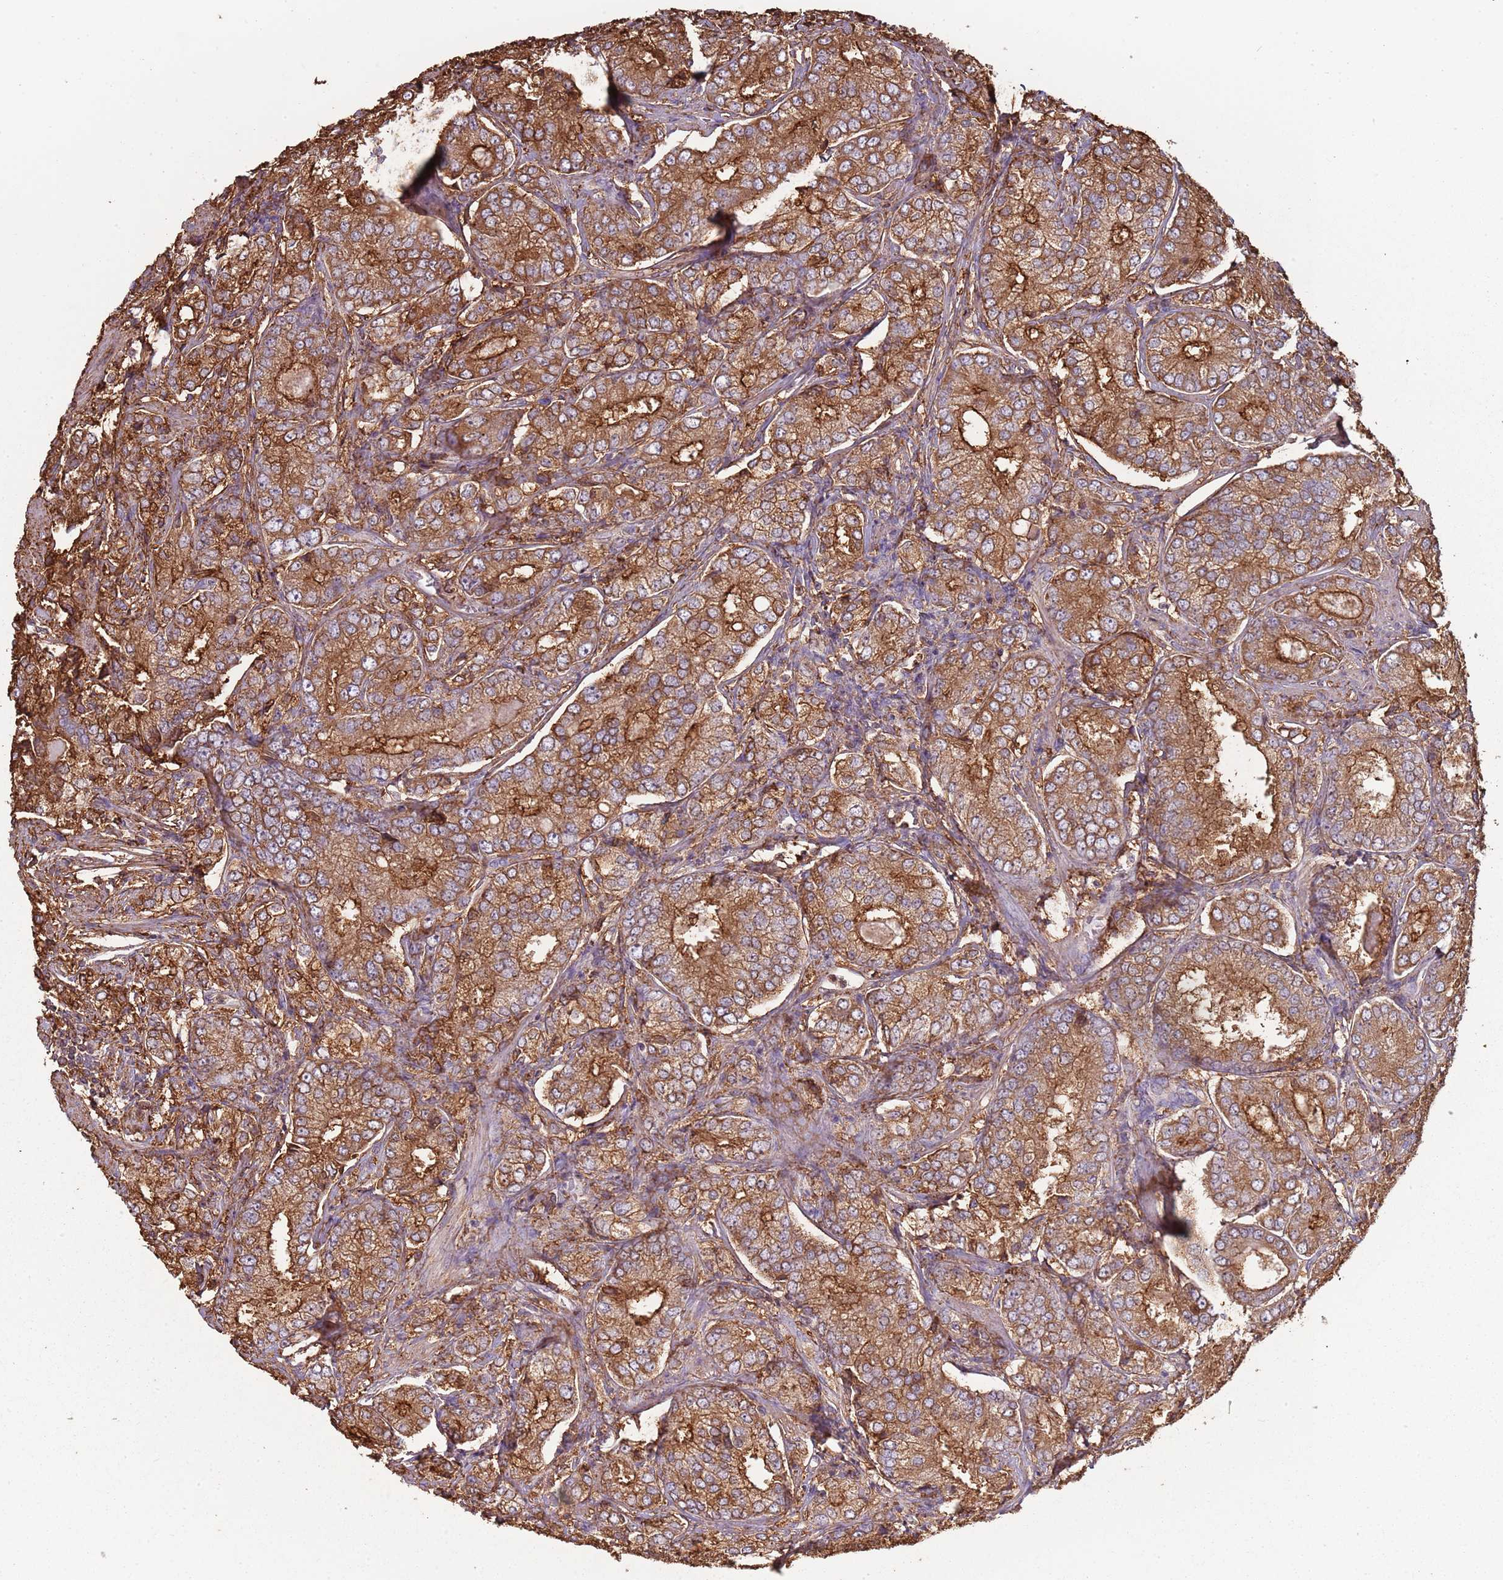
{"staining": {"intensity": "strong", "quantity": ">75%", "location": "cytoplasmic/membranous"}, "tissue": "prostate cancer", "cell_type": "Tumor cells", "image_type": "cancer", "snomed": [{"axis": "morphology", "description": "Adenocarcinoma, High grade"}, {"axis": "topography", "description": "Prostate"}], "caption": "Human adenocarcinoma (high-grade) (prostate) stained with a protein marker shows strong staining in tumor cells.", "gene": "ATOSB", "patient": {"sex": "male", "age": 63}}